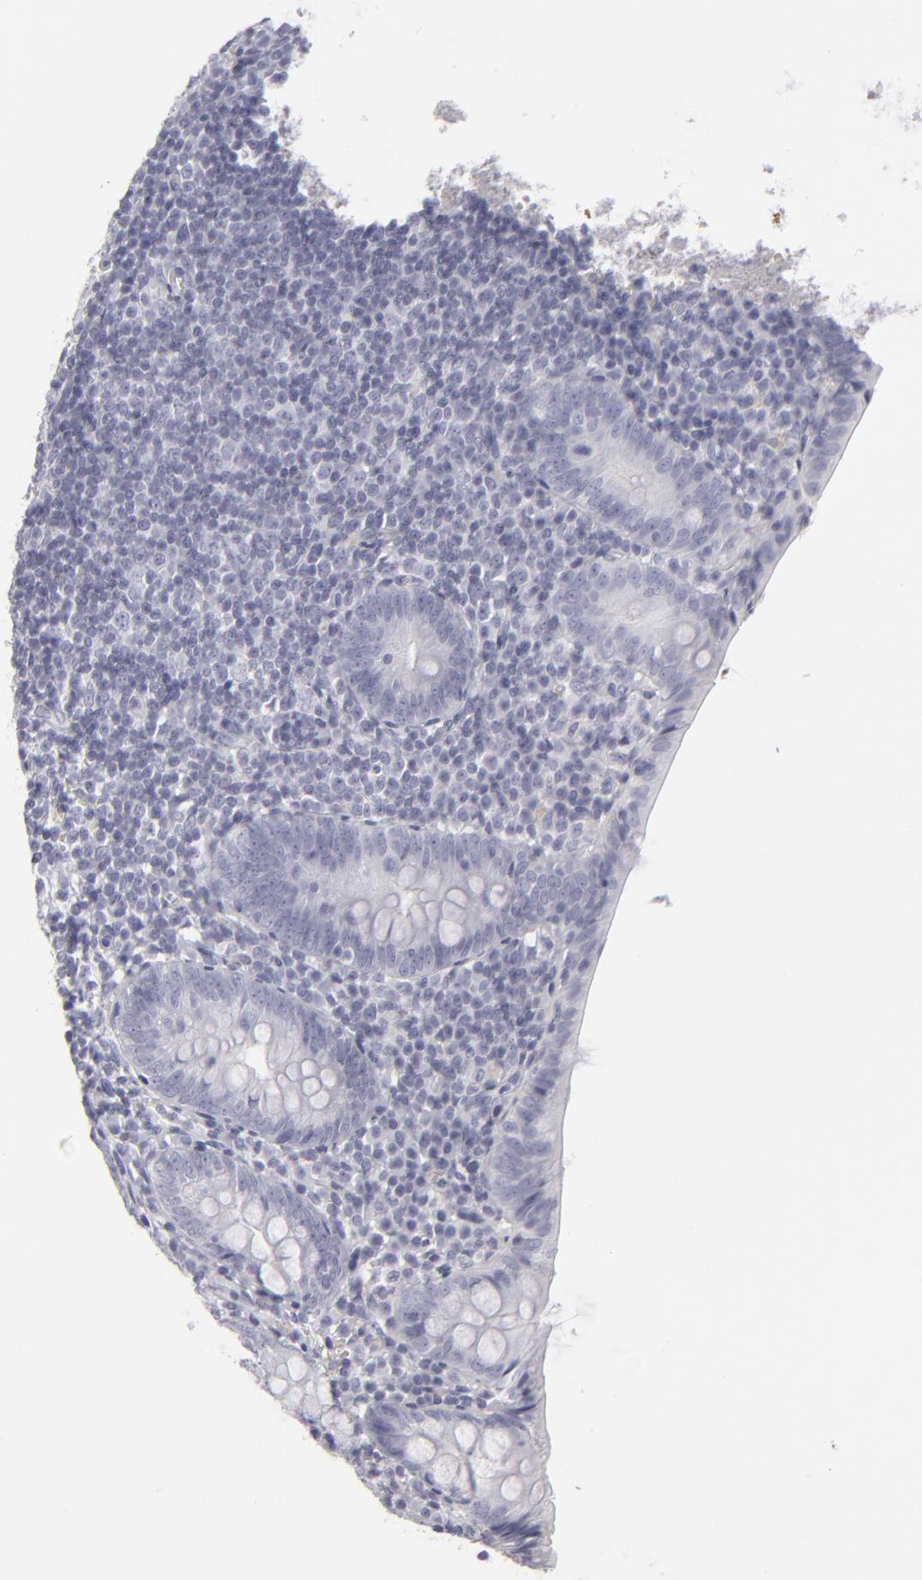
{"staining": {"intensity": "negative", "quantity": "none", "location": "none"}, "tissue": "appendix", "cell_type": "Glandular cells", "image_type": "normal", "snomed": [{"axis": "morphology", "description": "Normal tissue, NOS"}, {"axis": "topography", "description": "Appendix"}], "caption": "IHC photomicrograph of unremarkable appendix stained for a protein (brown), which demonstrates no positivity in glandular cells.", "gene": "C9", "patient": {"sex": "female", "age": 10}}